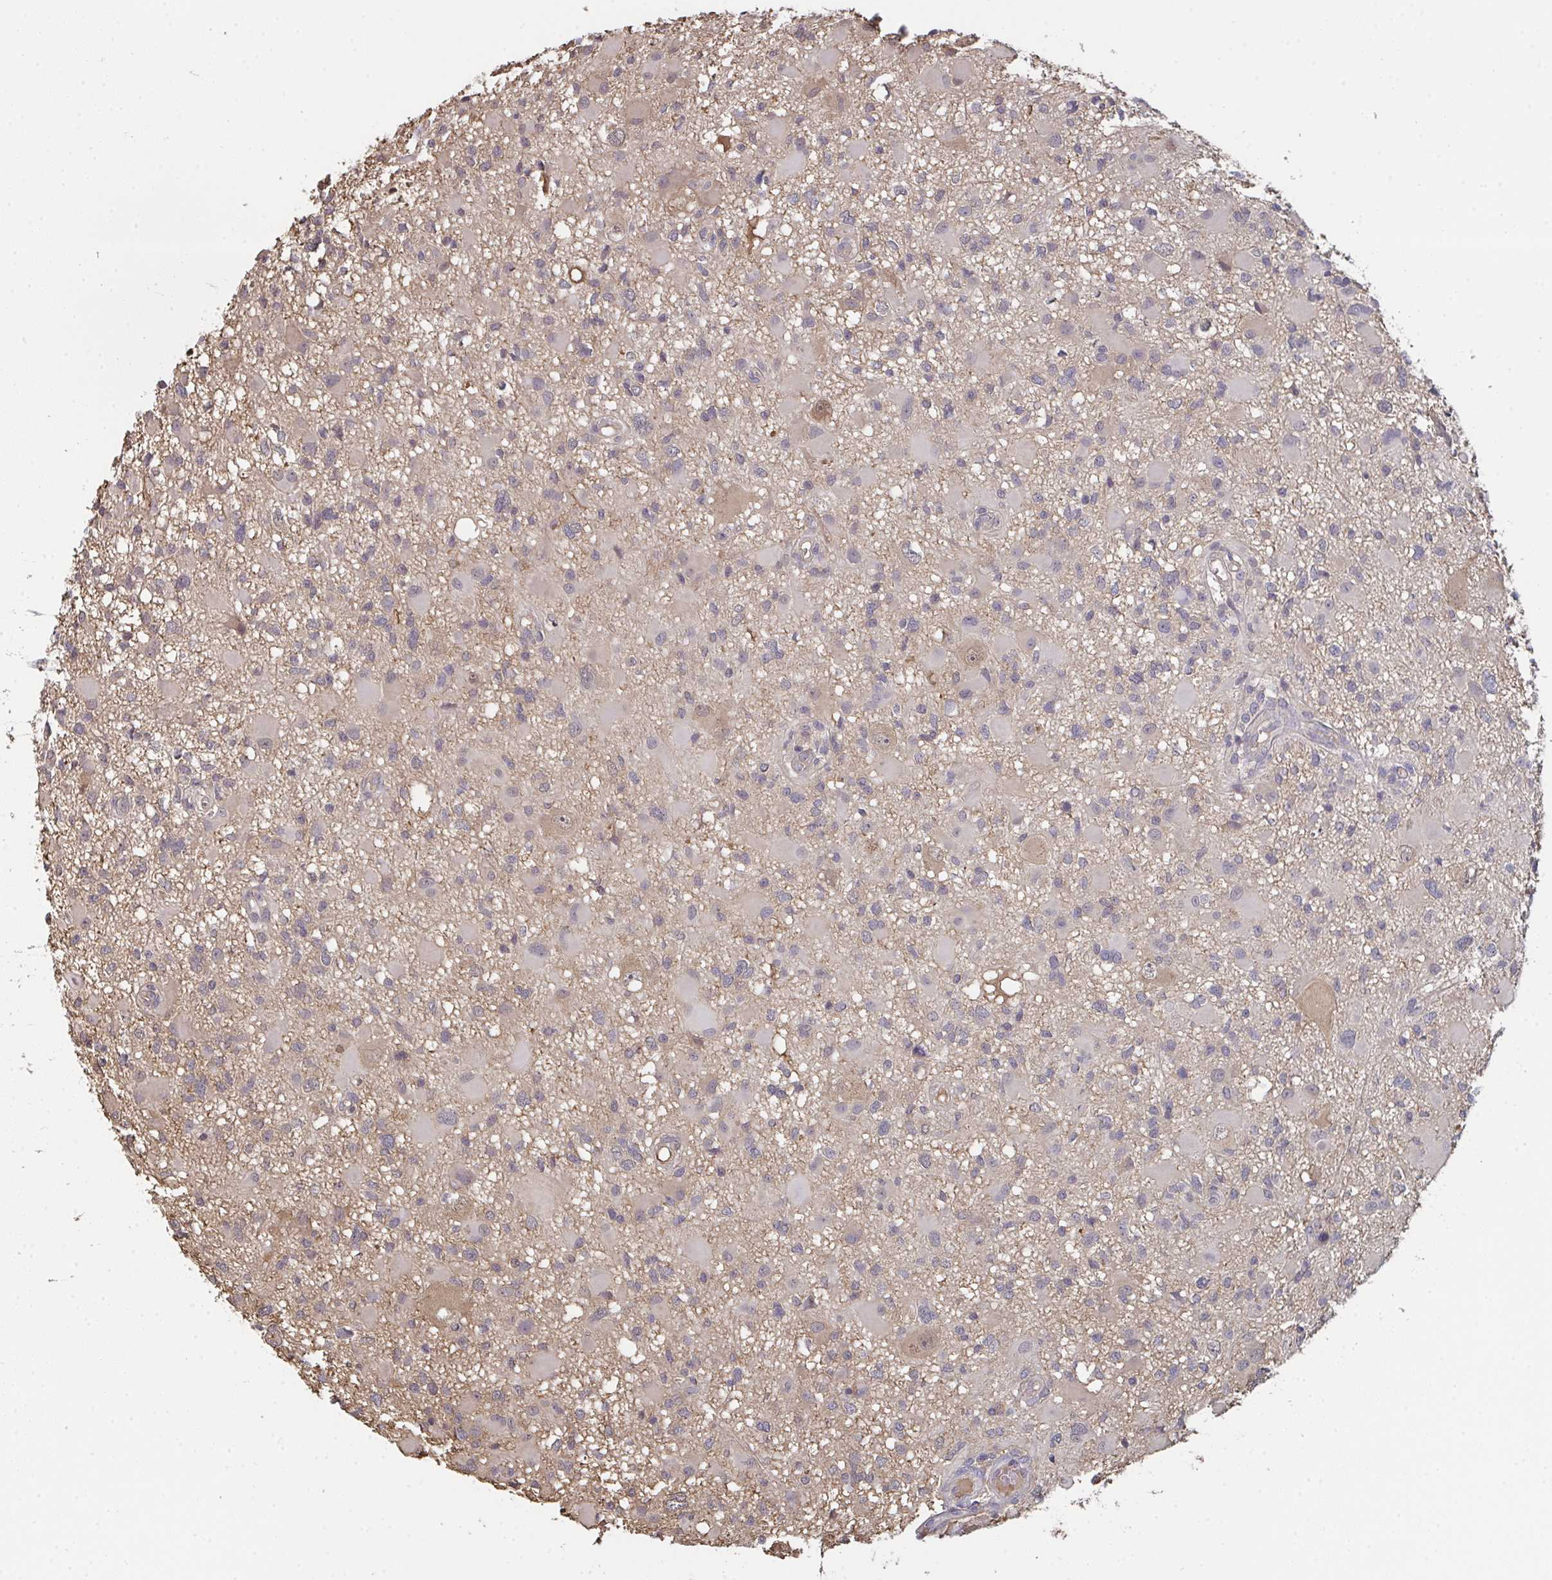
{"staining": {"intensity": "weak", "quantity": "<25%", "location": "cytoplasmic/membranous"}, "tissue": "glioma", "cell_type": "Tumor cells", "image_type": "cancer", "snomed": [{"axis": "morphology", "description": "Glioma, malignant, High grade"}, {"axis": "topography", "description": "Brain"}], "caption": "This is a micrograph of immunohistochemistry (IHC) staining of malignant glioma (high-grade), which shows no expression in tumor cells. Nuclei are stained in blue.", "gene": "TTC9C", "patient": {"sex": "male", "age": 54}}